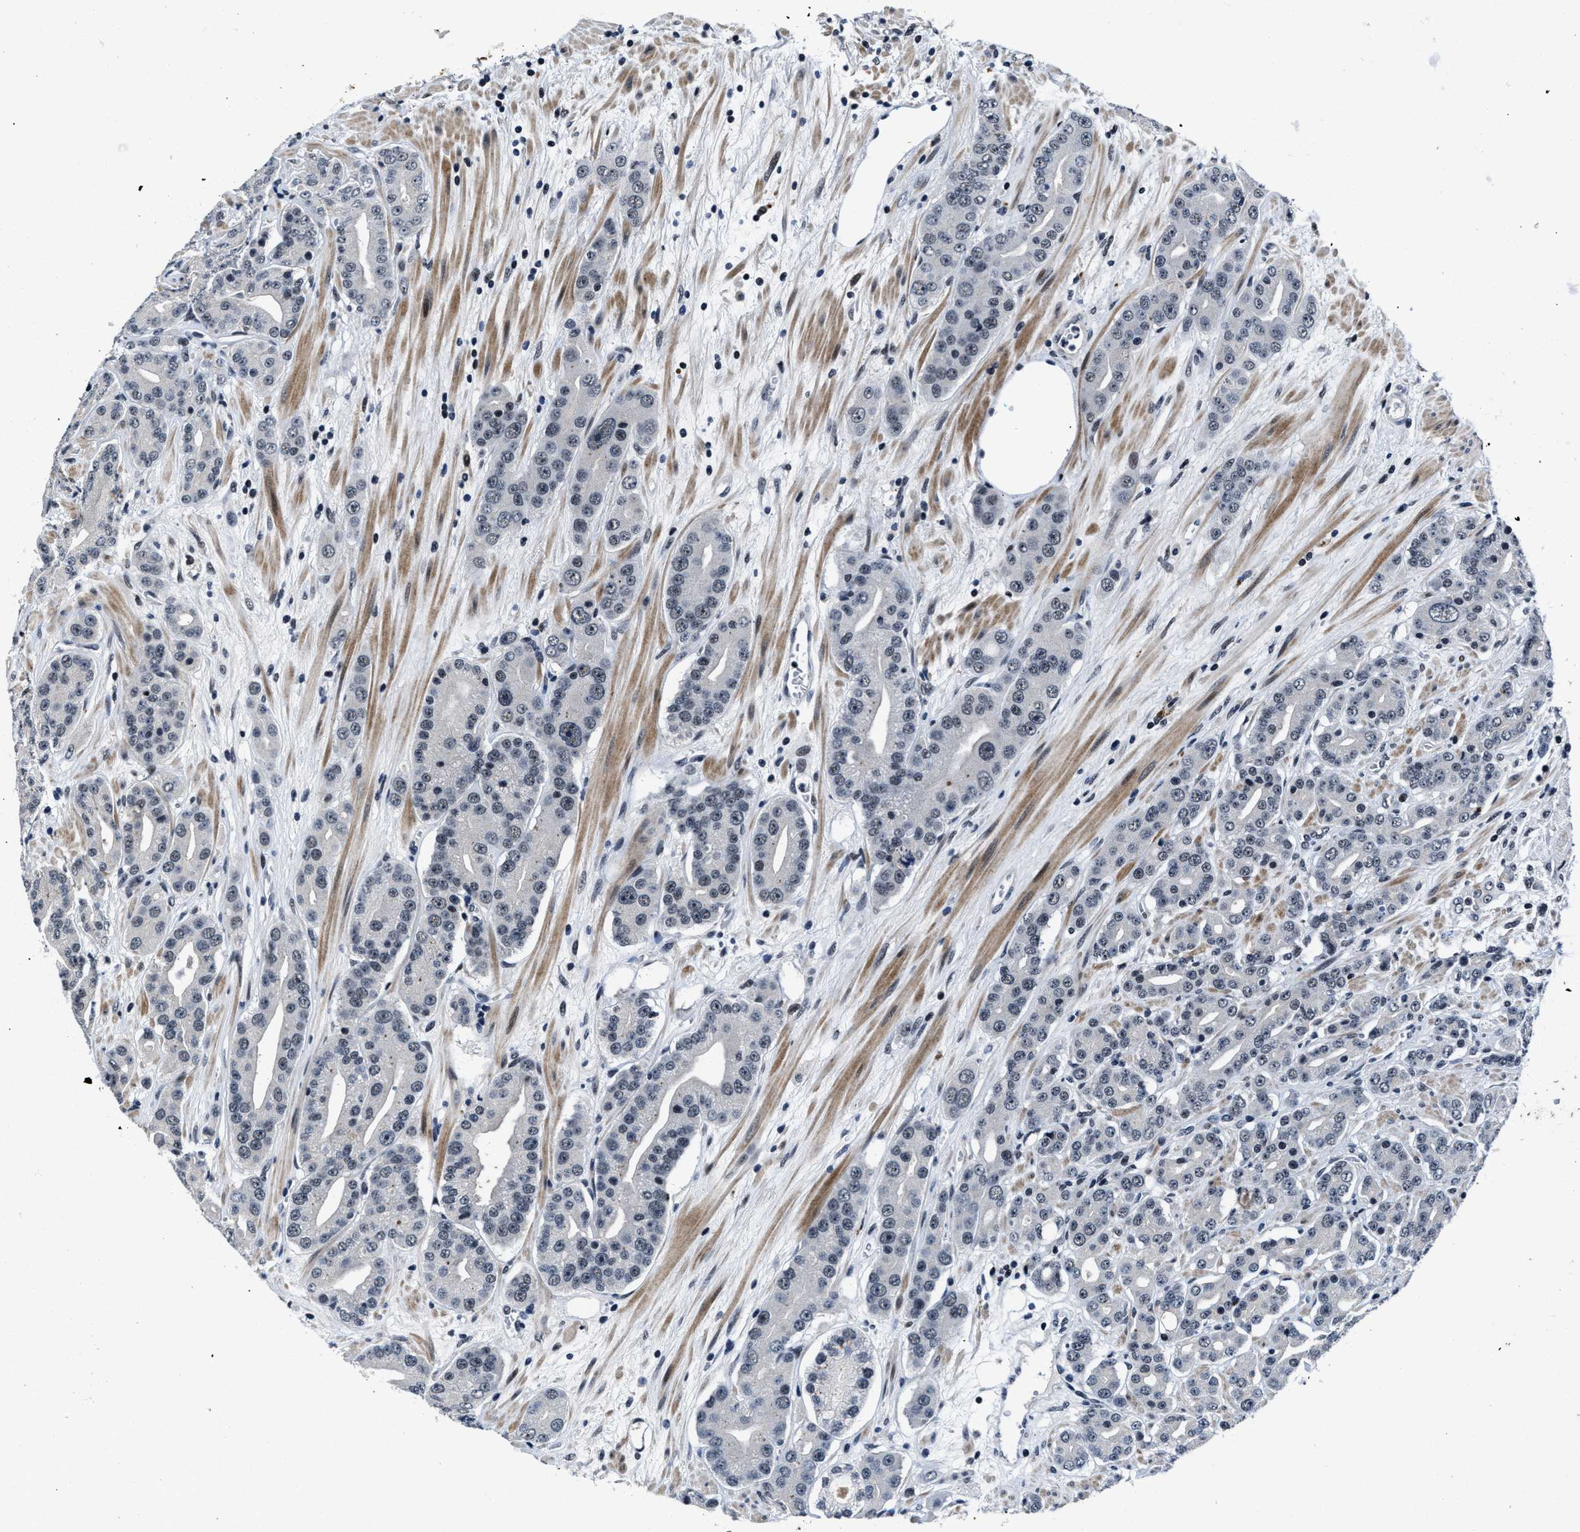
{"staining": {"intensity": "negative", "quantity": "none", "location": "none"}, "tissue": "prostate cancer", "cell_type": "Tumor cells", "image_type": "cancer", "snomed": [{"axis": "morphology", "description": "Adenocarcinoma, High grade"}, {"axis": "topography", "description": "Prostate"}], "caption": "The micrograph exhibits no staining of tumor cells in high-grade adenocarcinoma (prostate).", "gene": "ZNF233", "patient": {"sex": "male", "age": 71}}